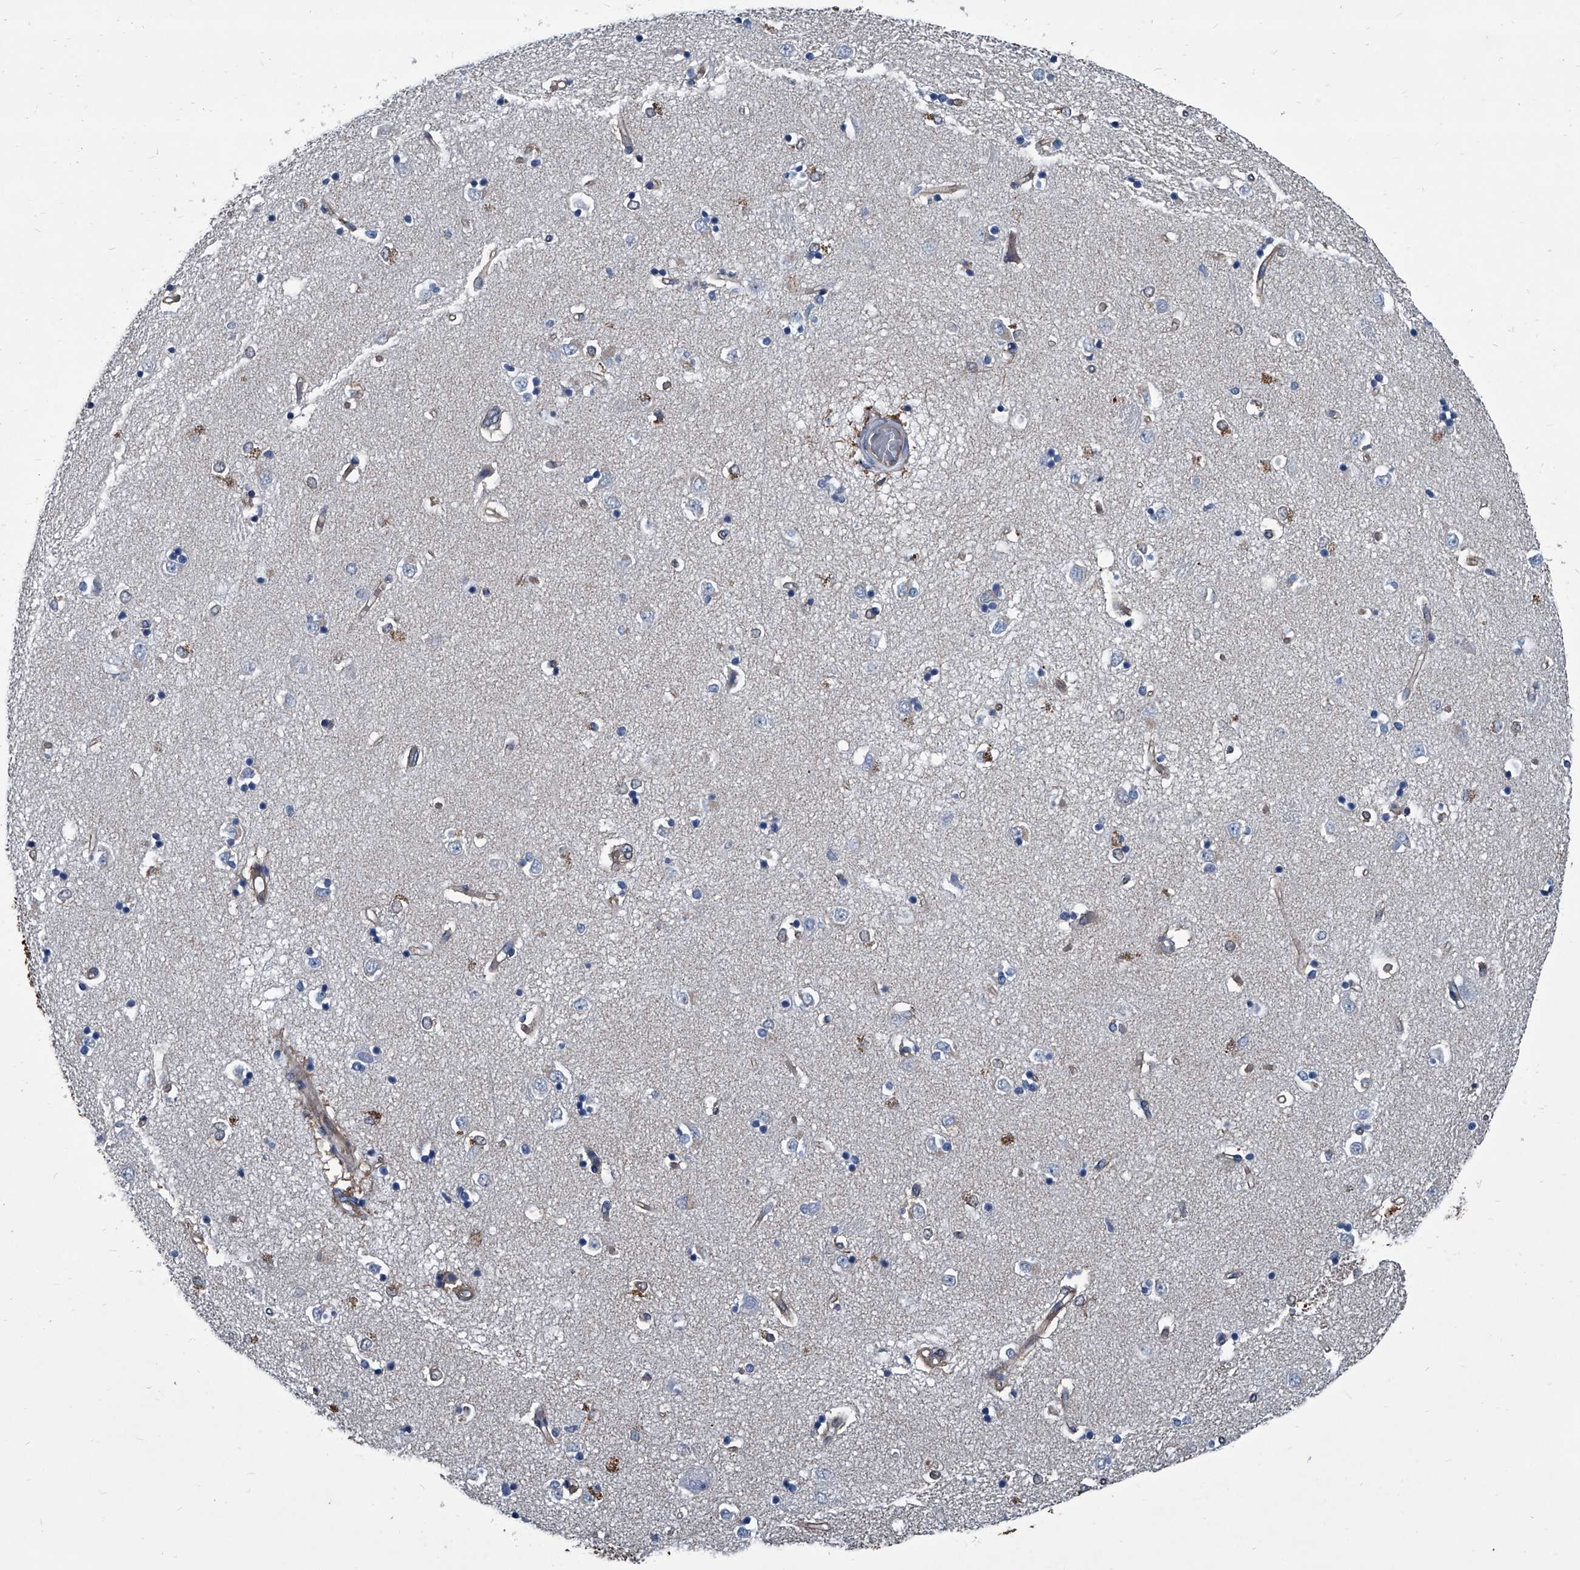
{"staining": {"intensity": "moderate", "quantity": "<25%", "location": "cytoplasmic/membranous"}, "tissue": "caudate", "cell_type": "Glial cells", "image_type": "normal", "snomed": [{"axis": "morphology", "description": "Normal tissue, NOS"}, {"axis": "topography", "description": "Lateral ventricle wall"}], "caption": "This photomicrograph demonstrates immunohistochemistry staining of unremarkable caudate, with low moderate cytoplasmic/membranous expression in about <25% of glial cells.", "gene": "PLEC", "patient": {"sex": "male", "age": 45}}